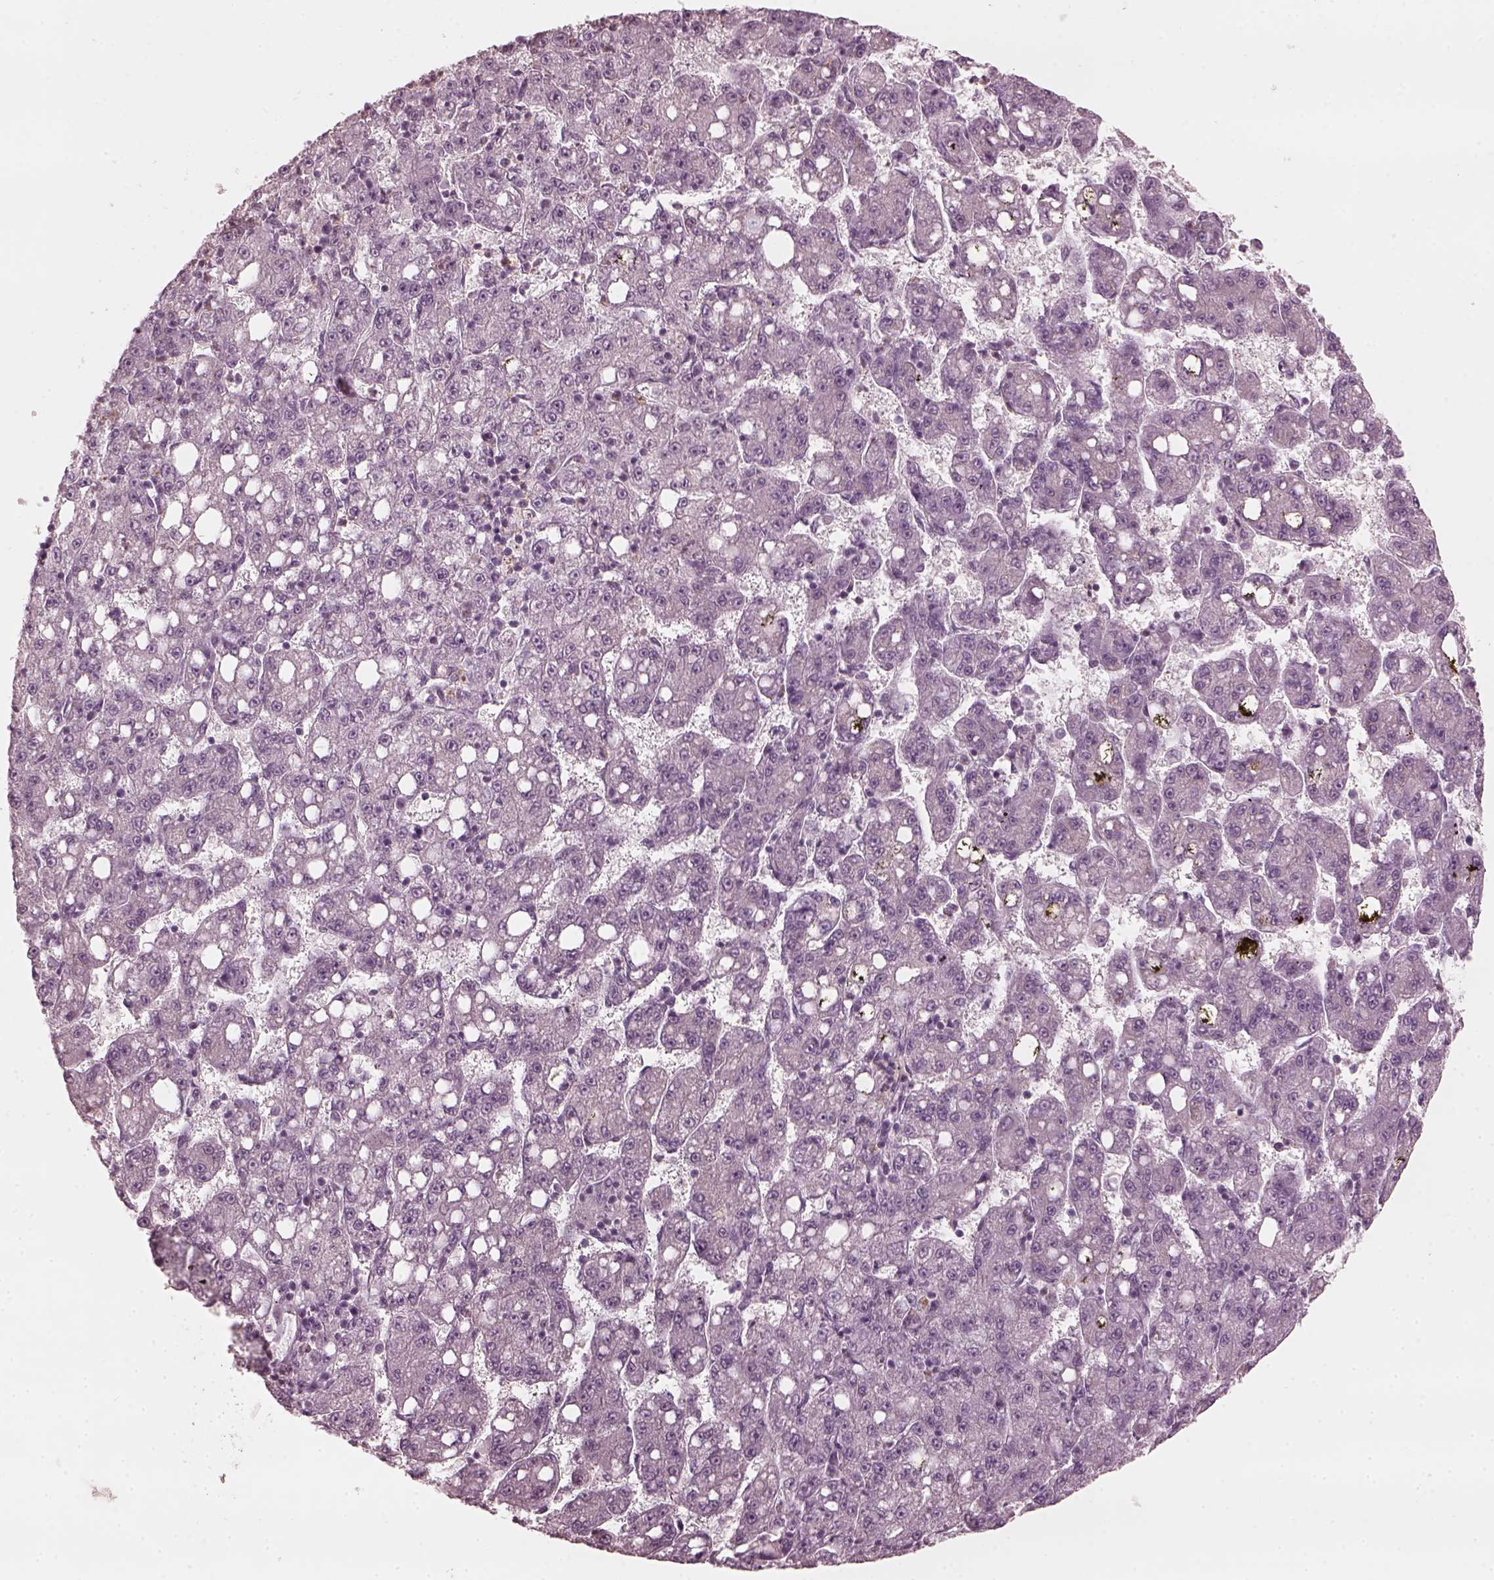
{"staining": {"intensity": "negative", "quantity": "none", "location": "none"}, "tissue": "liver cancer", "cell_type": "Tumor cells", "image_type": "cancer", "snomed": [{"axis": "morphology", "description": "Carcinoma, Hepatocellular, NOS"}, {"axis": "topography", "description": "Liver"}], "caption": "High magnification brightfield microscopy of liver hepatocellular carcinoma stained with DAB (3,3'-diaminobenzidine) (brown) and counterstained with hematoxylin (blue): tumor cells show no significant staining.", "gene": "CCDC170", "patient": {"sex": "female", "age": 65}}